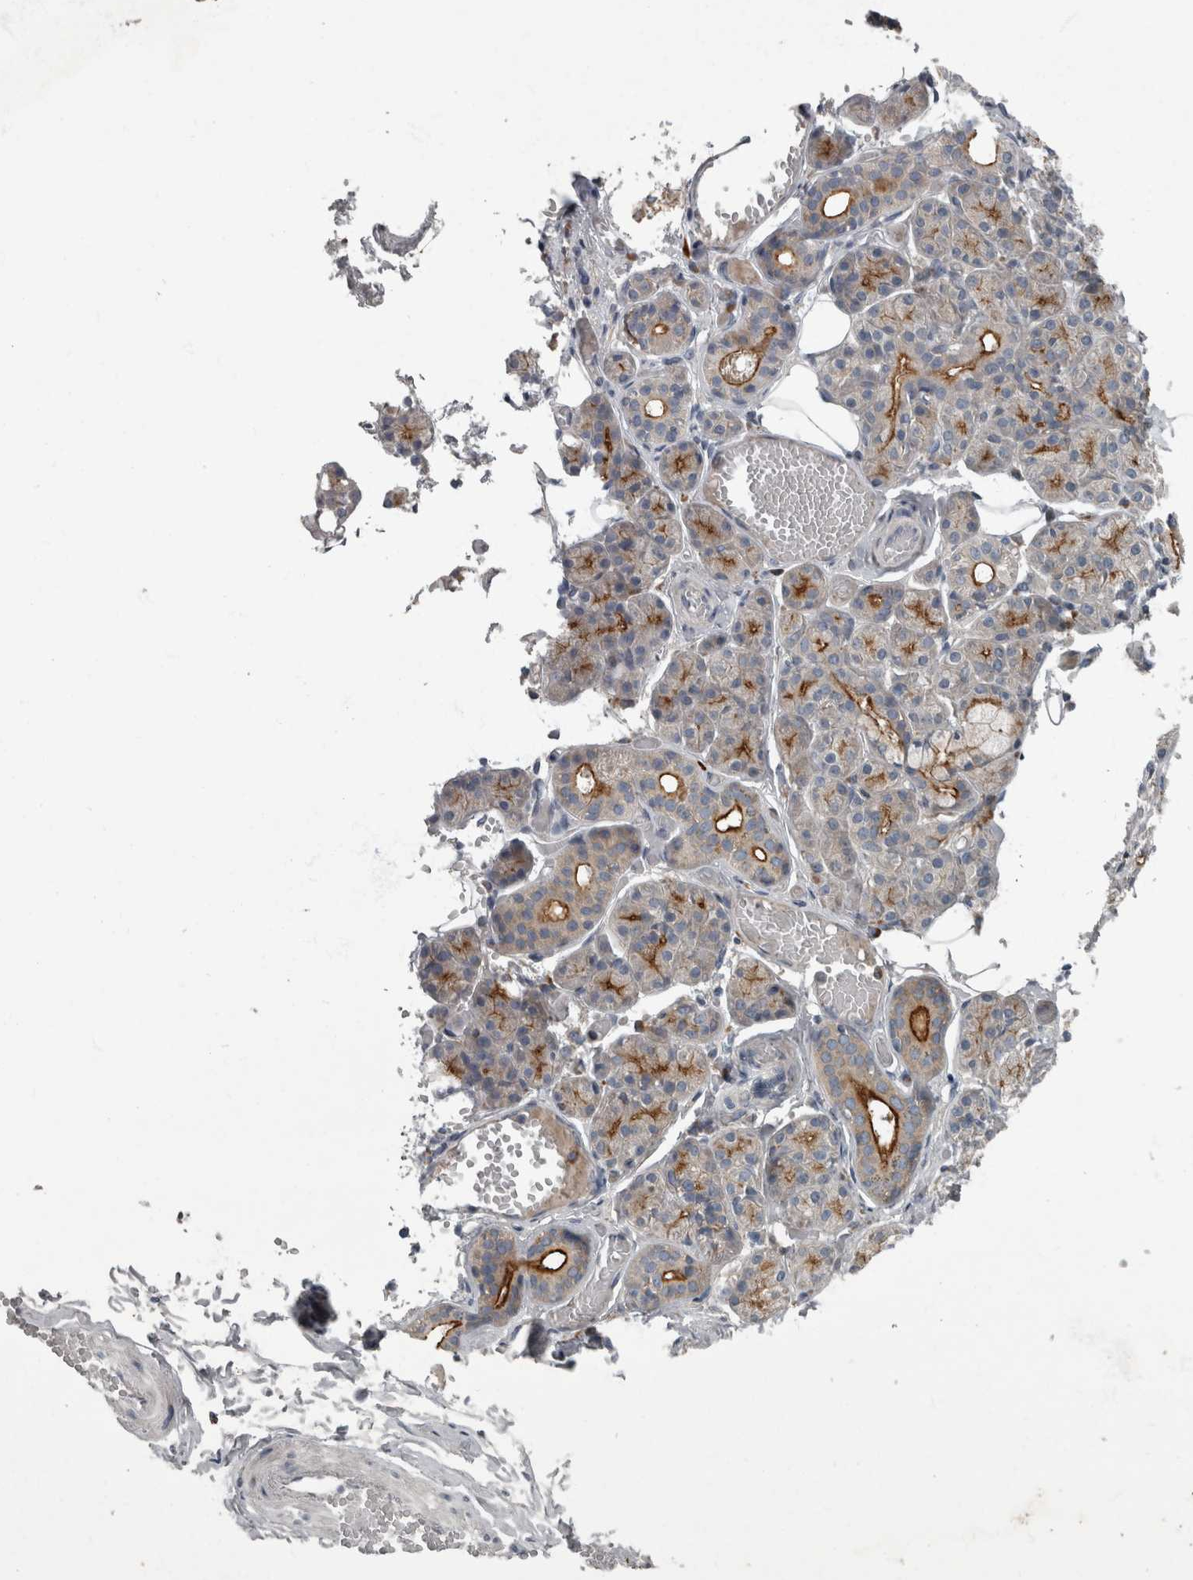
{"staining": {"intensity": "strong", "quantity": "25%-75%", "location": "cytoplasmic/membranous"}, "tissue": "salivary gland", "cell_type": "Glandular cells", "image_type": "normal", "snomed": [{"axis": "morphology", "description": "Normal tissue, NOS"}, {"axis": "topography", "description": "Salivary gland"}], "caption": "A high-resolution histopathology image shows IHC staining of benign salivary gland, which reveals strong cytoplasmic/membranous positivity in about 25%-75% of glandular cells.", "gene": "CDC42BPG", "patient": {"sex": "male", "age": 63}}